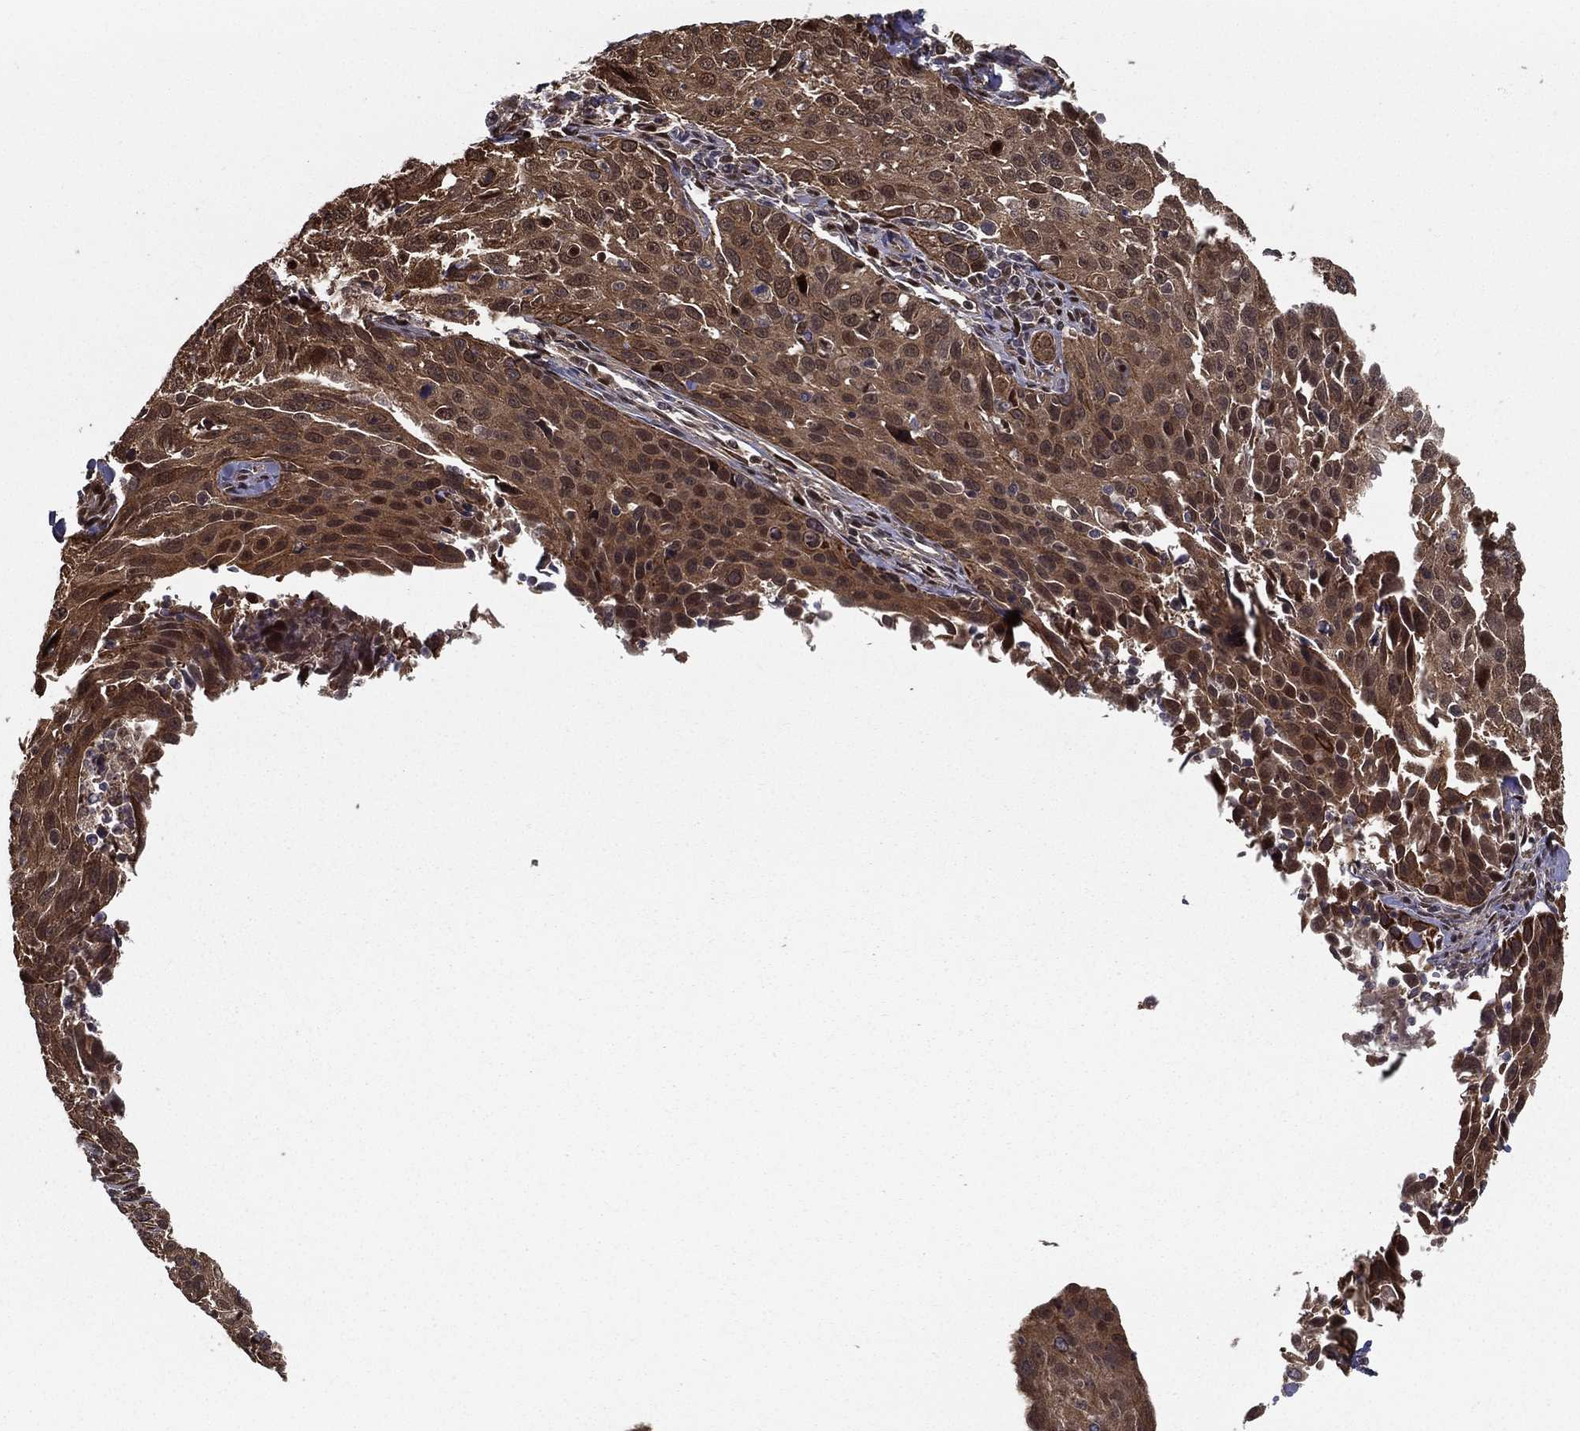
{"staining": {"intensity": "moderate", "quantity": ">75%", "location": "cytoplasmic/membranous,nuclear"}, "tissue": "cervical cancer", "cell_type": "Tumor cells", "image_type": "cancer", "snomed": [{"axis": "morphology", "description": "Squamous cell carcinoma, NOS"}, {"axis": "topography", "description": "Cervix"}], "caption": "Human cervical squamous cell carcinoma stained with a brown dye demonstrates moderate cytoplasmic/membranous and nuclear positive positivity in about >75% of tumor cells.", "gene": "SLC6A6", "patient": {"sex": "female", "age": 26}}